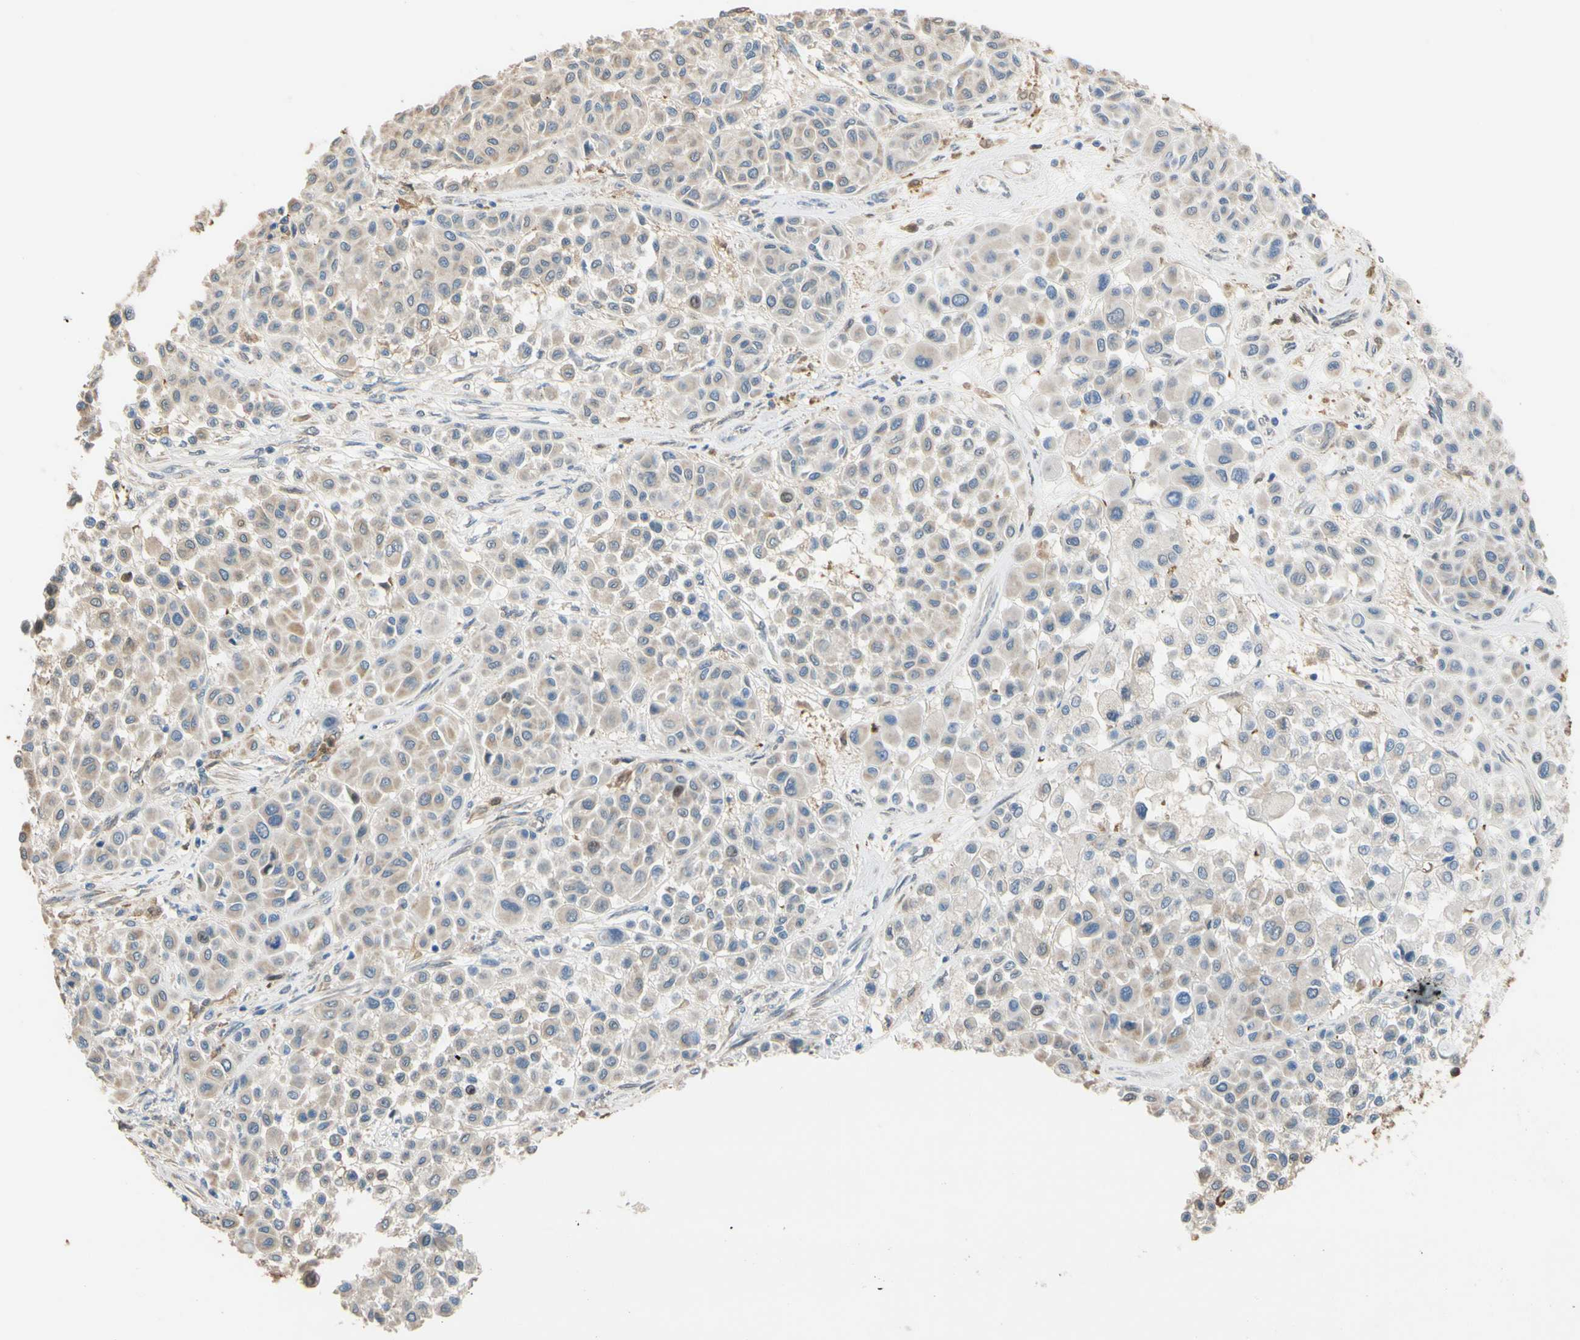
{"staining": {"intensity": "moderate", "quantity": "25%-75%", "location": "cytoplasmic/membranous"}, "tissue": "melanoma", "cell_type": "Tumor cells", "image_type": "cancer", "snomed": [{"axis": "morphology", "description": "Malignant melanoma, Metastatic site"}, {"axis": "topography", "description": "Soft tissue"}], "caption": "The immunohistochemical stain shows moderate cytoplasmic/membranous staining in tumor cells of melanoma tissue.", "gene": "ALDH1A2", "patient": {"sex": "male", "age": 41}}